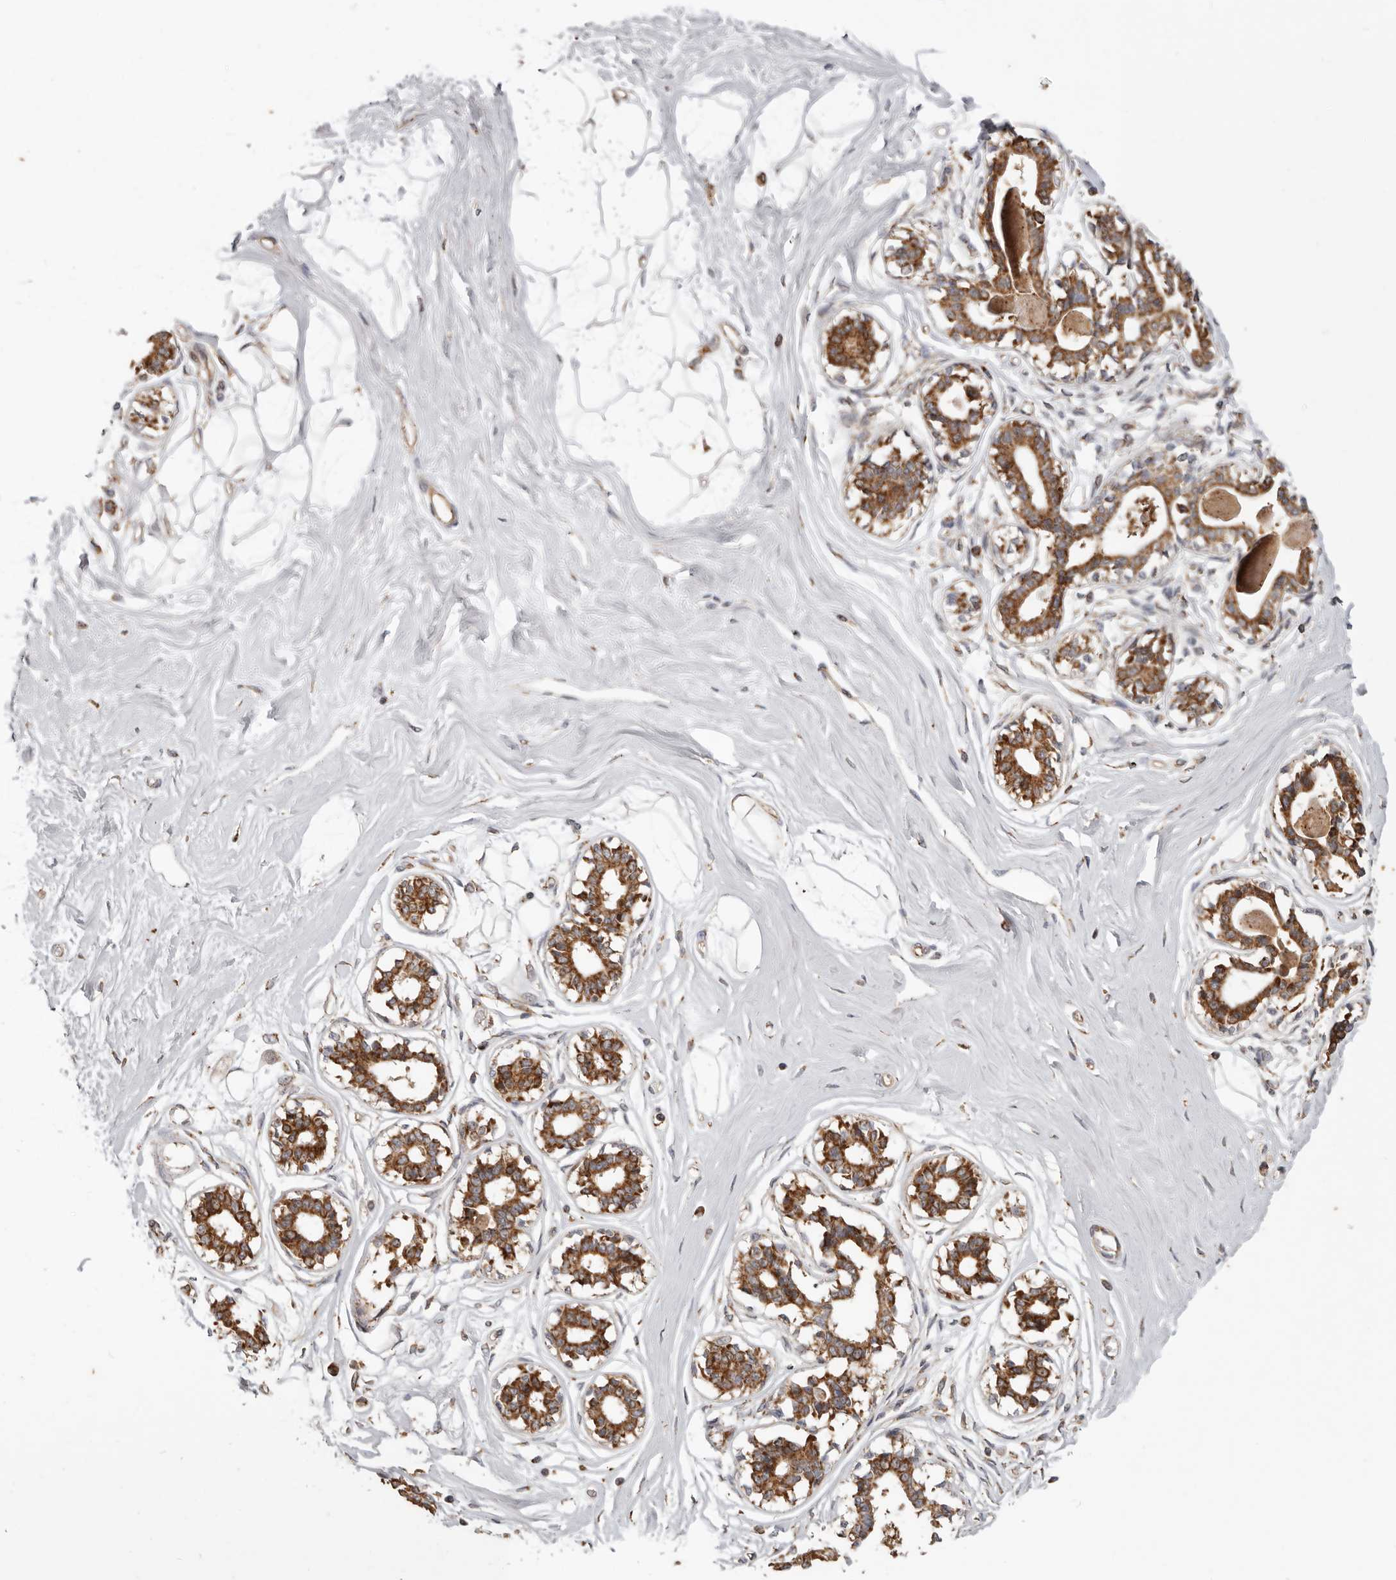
{"staining": {"intensity": "weak", "quantity": ">75%", "location": "cytoplasmic/membranous"}, "tissue": "breast", "cell_type": "Adipocytes", "image_type": "normal", "snomed": [{"axis": "morphology", "description": "Normal tissue, NOS"}, {"axis": "topography", "description": "Breast"}], "caption": "A brown stain labels weak cytoplasmic/membranous staining of a protein in adipocytes of benign human breast.", "gene": "MRPS10", "patient": {"sex": "female", "age": 45}}